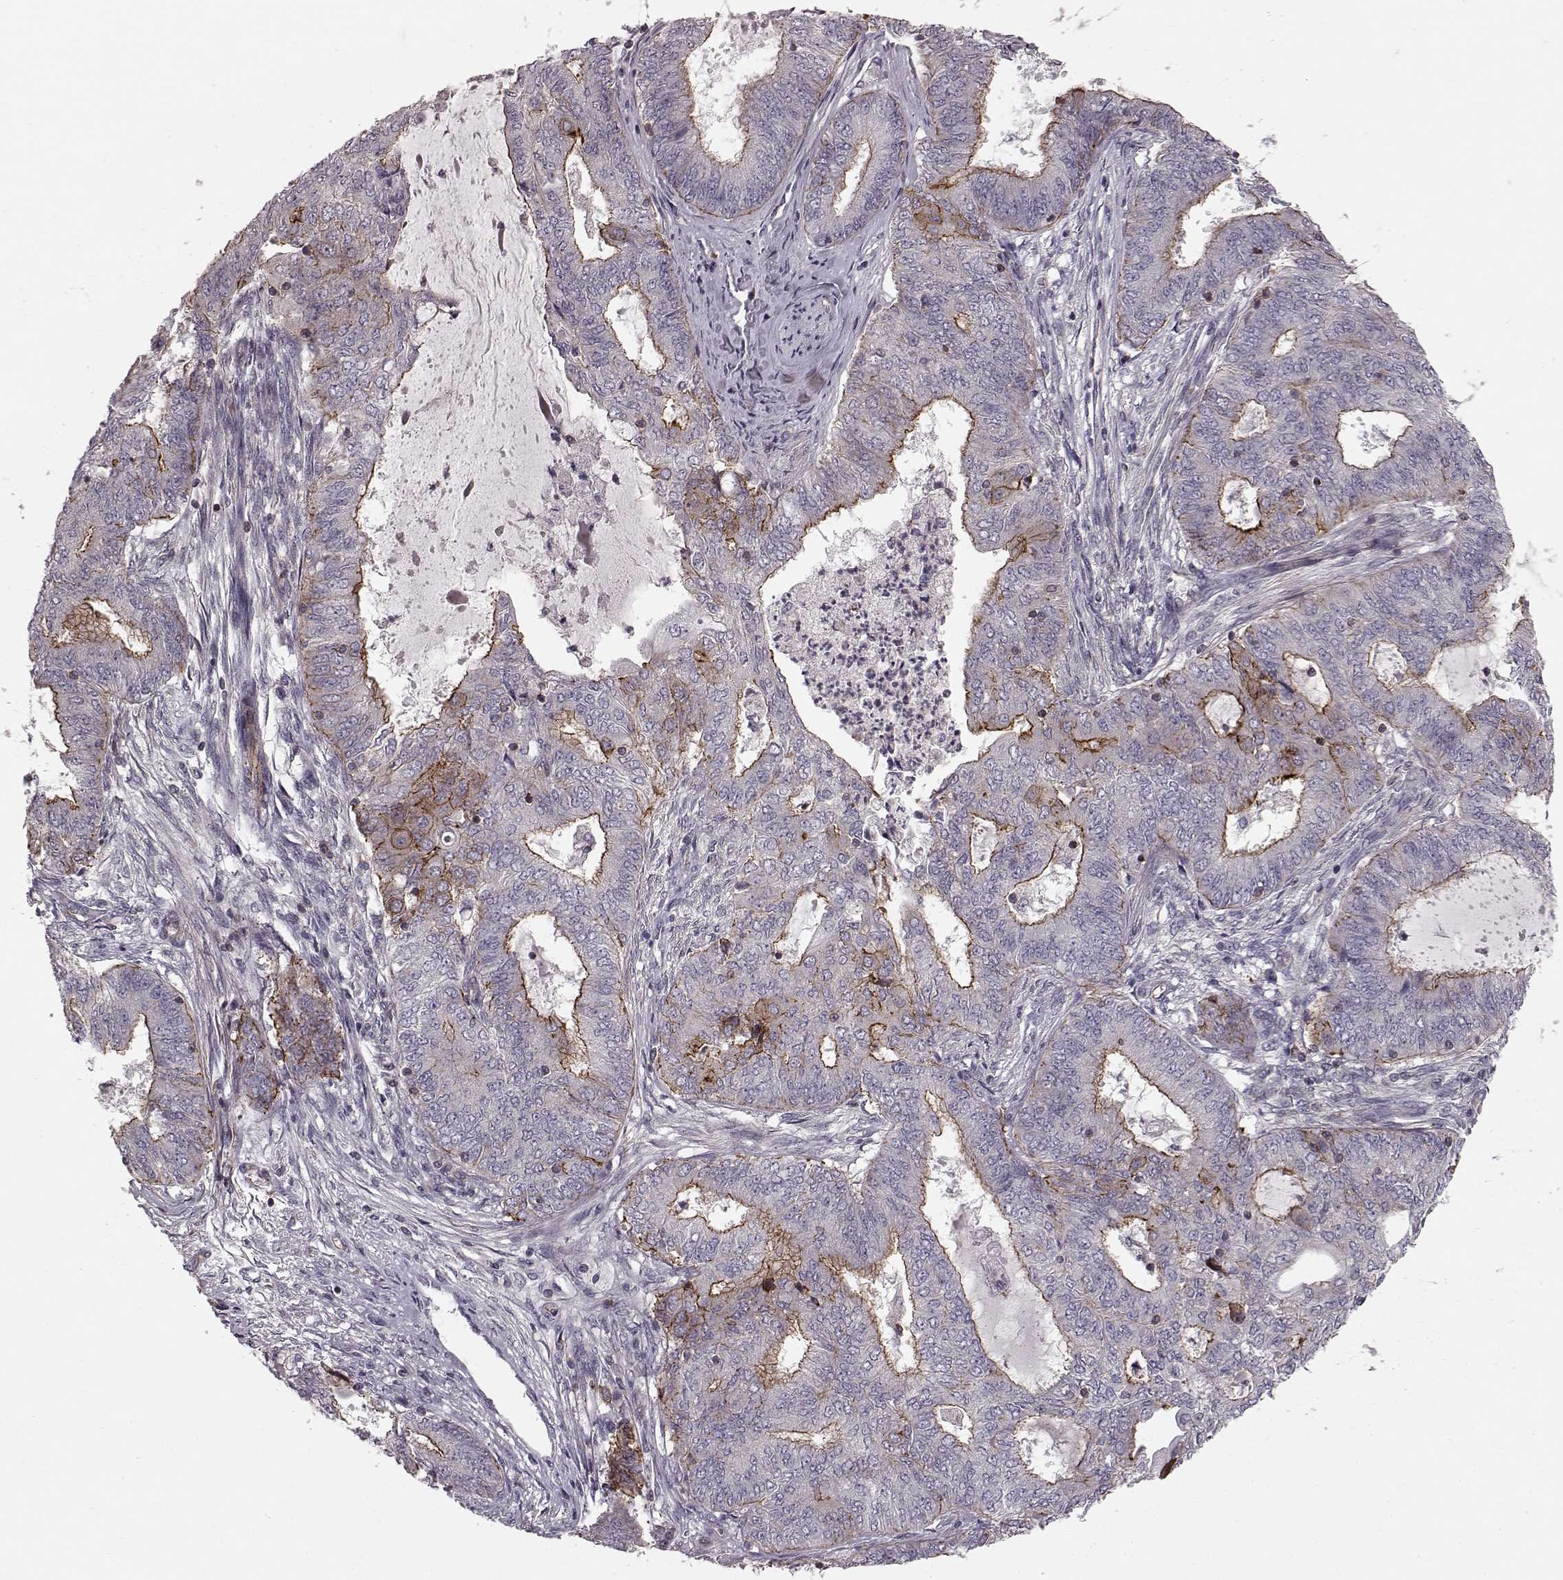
{"staining": {"intensity": "moderate", "quantity": "25%-75%", "location": "cytoplasmic/membranous"}, "tissue": "endometrial cancer", "cell_type": "Tumor cells", "image_type": "cancer", "snomed": [{"axis": "morphology", "description": "Adenocarcinoma, NOS"}, {"axis": "topography", "description": "Endometrium"}], "caption": "Protein staining exhibits moderate cytoplasmic/membranous expression in approximately 25%-75% of tumor cells in endometrial cancer (adenocarcinoma).", "gene": "SLC22A18", "patient": {"sex": "female", "age": 62}}